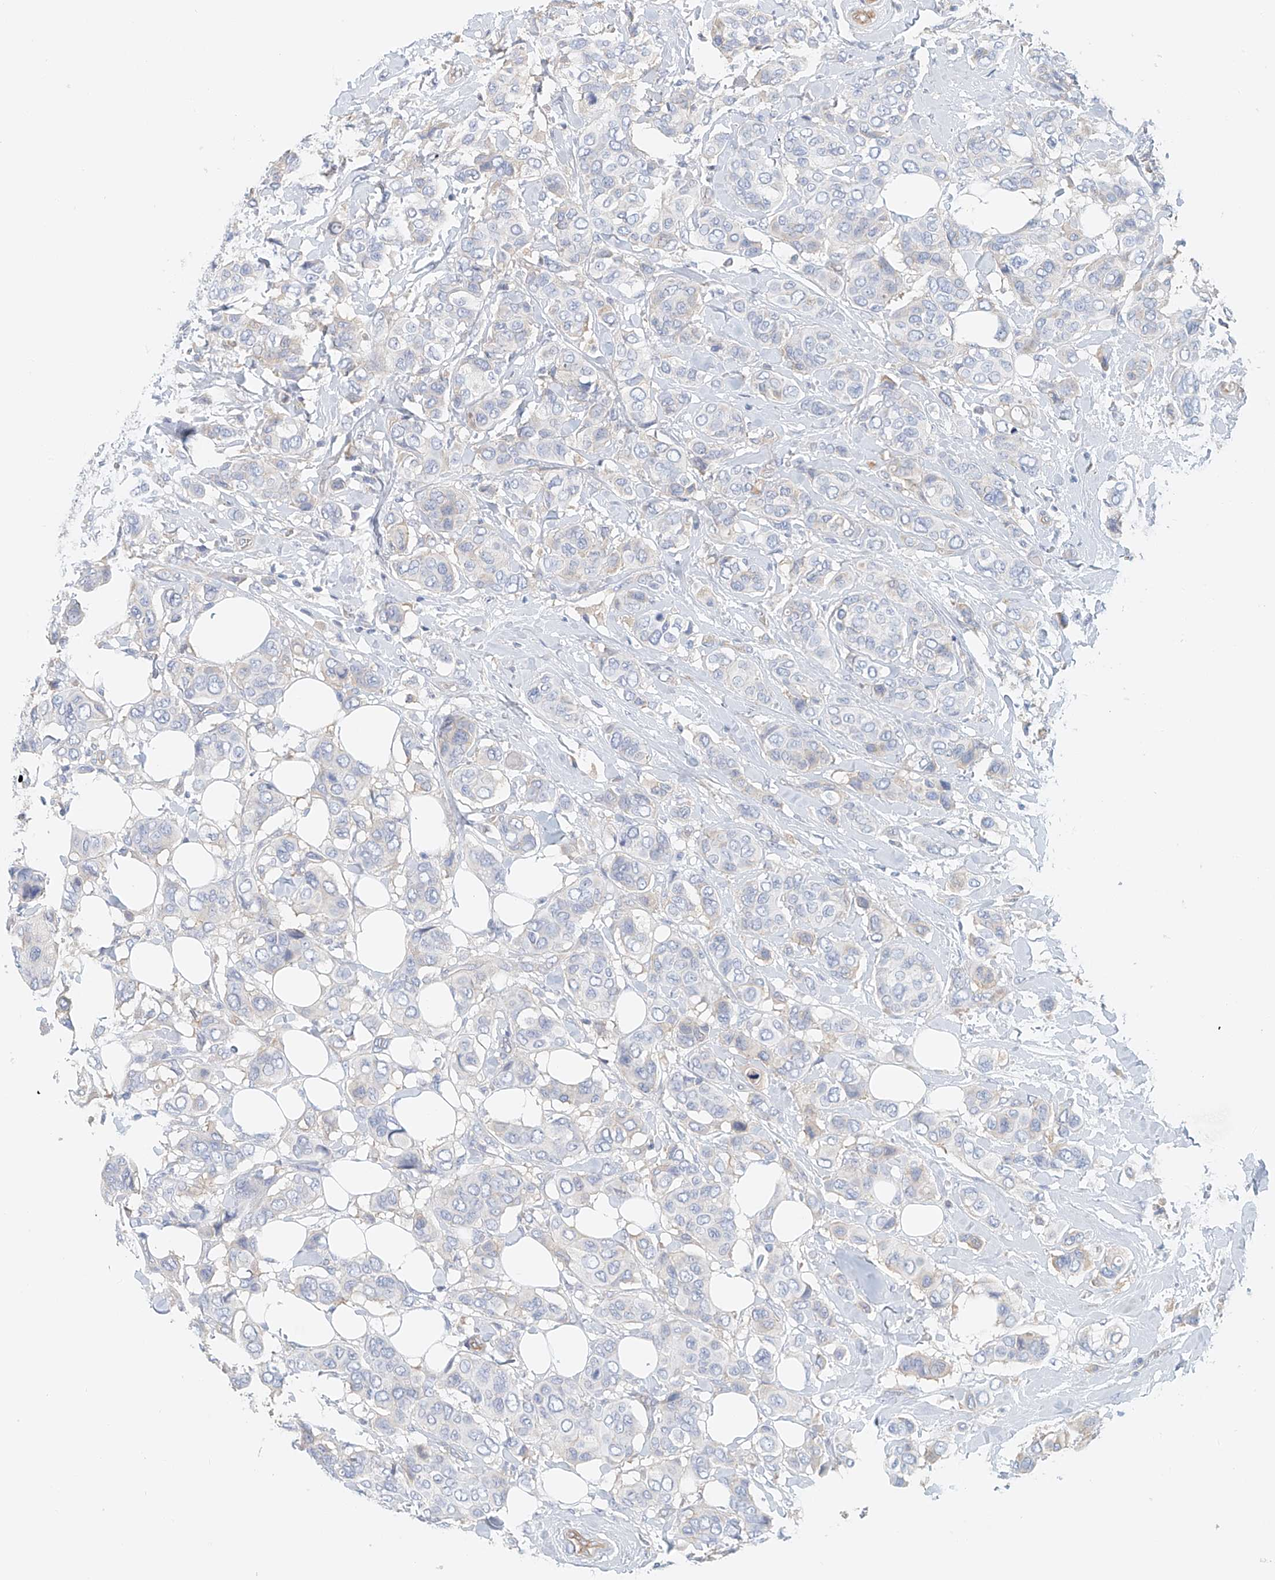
{"staining": {"intensity": "negative", "quantity": "none", "location": "none"}, "tissue": "breast cancer", "cell_type": "Tumor cells", "image_type": "cancer", "snomed": [{"axis": "morphology", "description": "Lobular carcinoma"}, {"axis": "topography", "description": "Breast"}], "caption": "Tumor cells show no significant protein expression in breast cancer (lobular carcinoma).", "gene": "FRYL", "patient": {"sex": "female", "age": 51}}